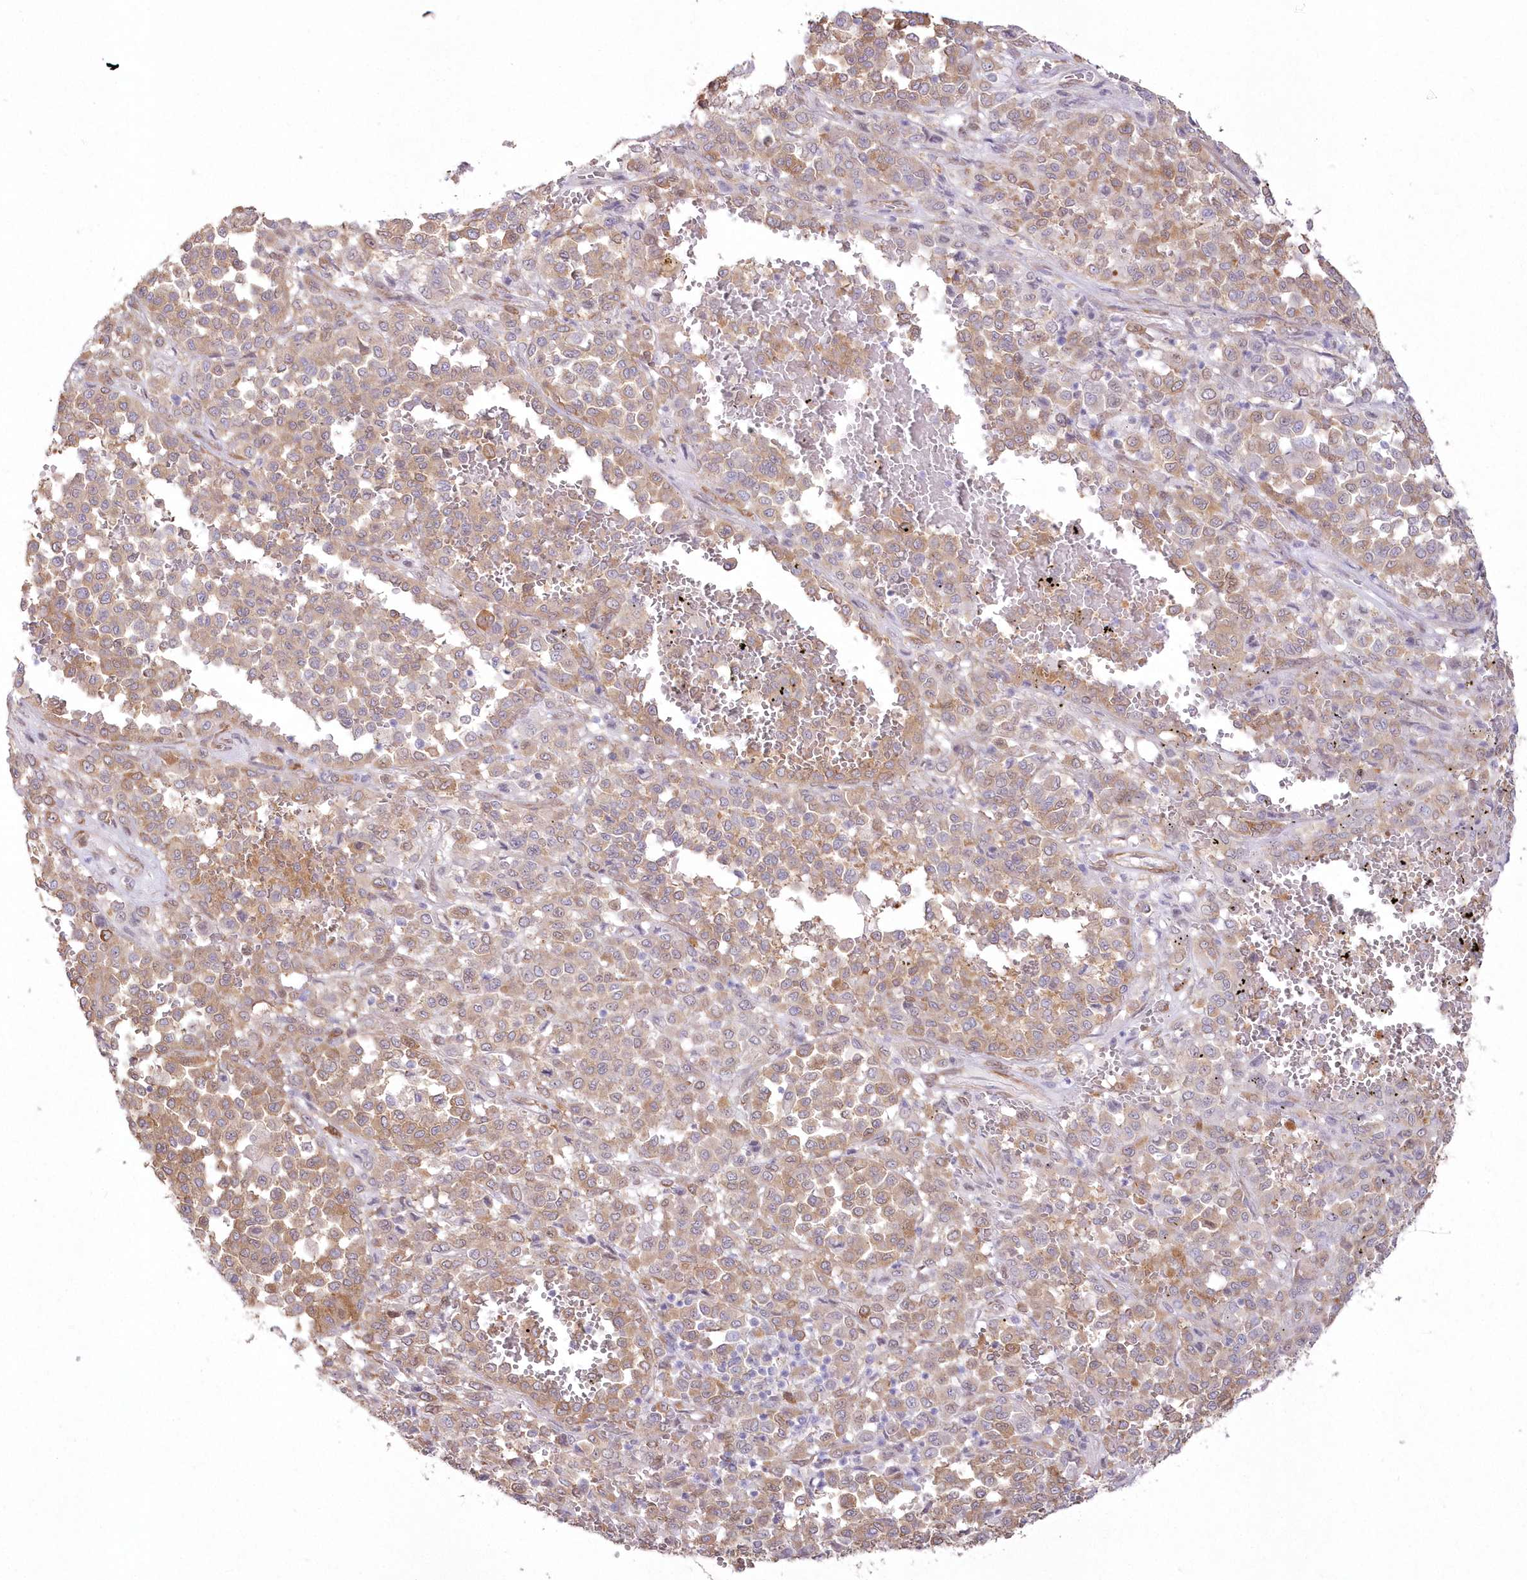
{"staining": {"intensity": "moderate", "quantity": ">75%", "location": "cytoplasmic/membranous"}, "tissue": "melanoma", "cell_type": "Tumor cells", "image_type": "cancer", "snomed": [{"axis": "morphology", "description": "Malignant melanoma, Metastatic site"}, {"axis": "topography", "description": "Pancreas"}], "caption": "Immunohistochemical staining of human malignant melanoma (metastatic site) exhibits medium levels of moderate cytoplasmic/membranous expression in approximately >75% of tumor cells. The staining is performed using DAB (3,3'-diaminobenzidine) brown chromogen to label protein expression. The nuclei are counter-stained blue using hematoxylin.", "gene": "SH3PXD2B", "patient": {"sex": "female", "age": 30}}